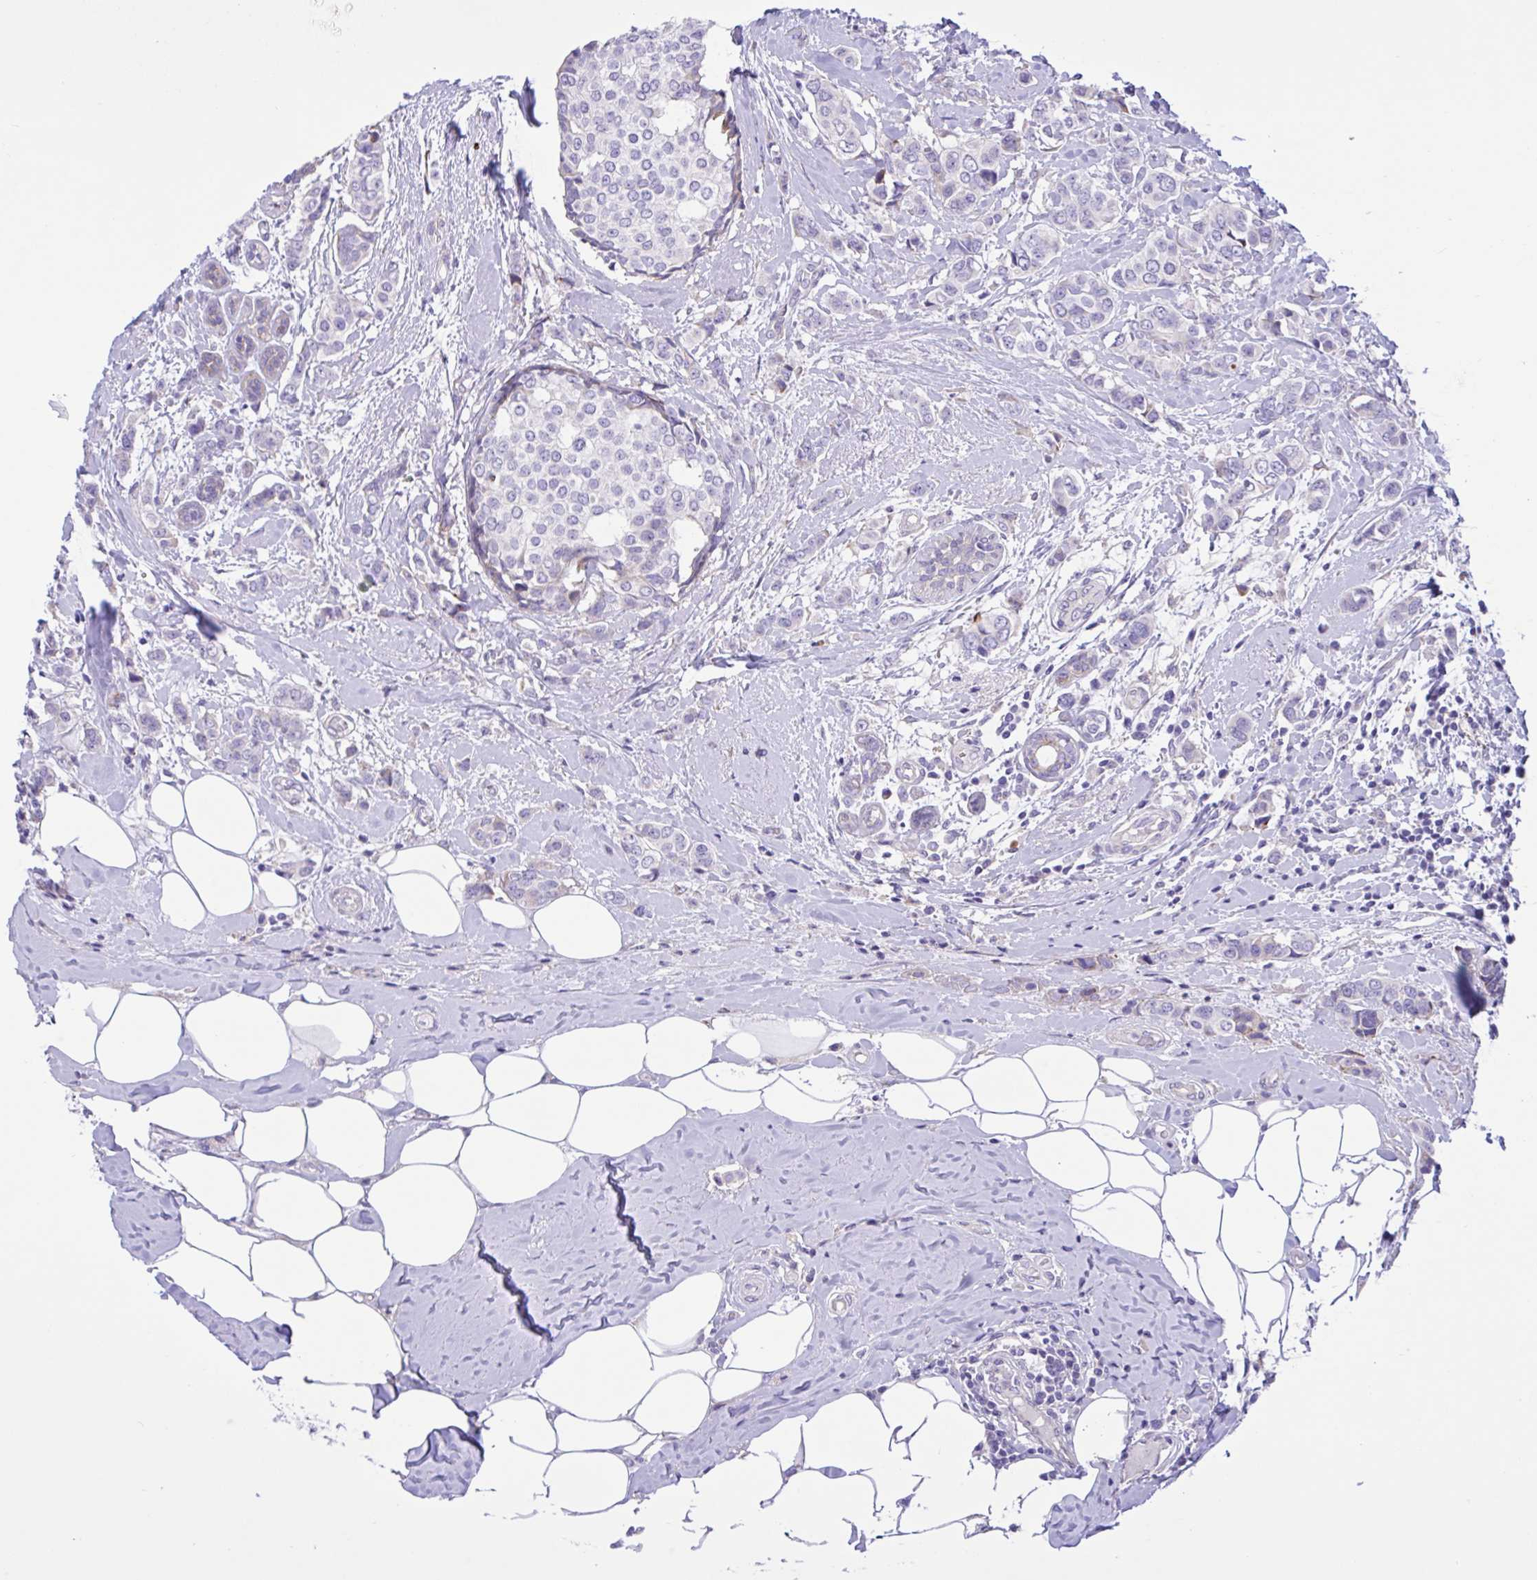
{"staining": {"intensity": "negative", "quantity": "none", "location": "none"}, "tissue": "breast cancer", "cell_type": "Tumor cells", "image_type": "cancer", "snomed": [{"axis": "morphology", "description": "Lobular carcinoma"}, {"axis": "topography", "description": "Breast"}], "caption": "This is an immunohistochemistry (IHC) image of breast cancer (lobular carcinoma). There is no staining in tumor cells.", "gene": "DSC3", "patient": {"sex": "female", "age": 51}}